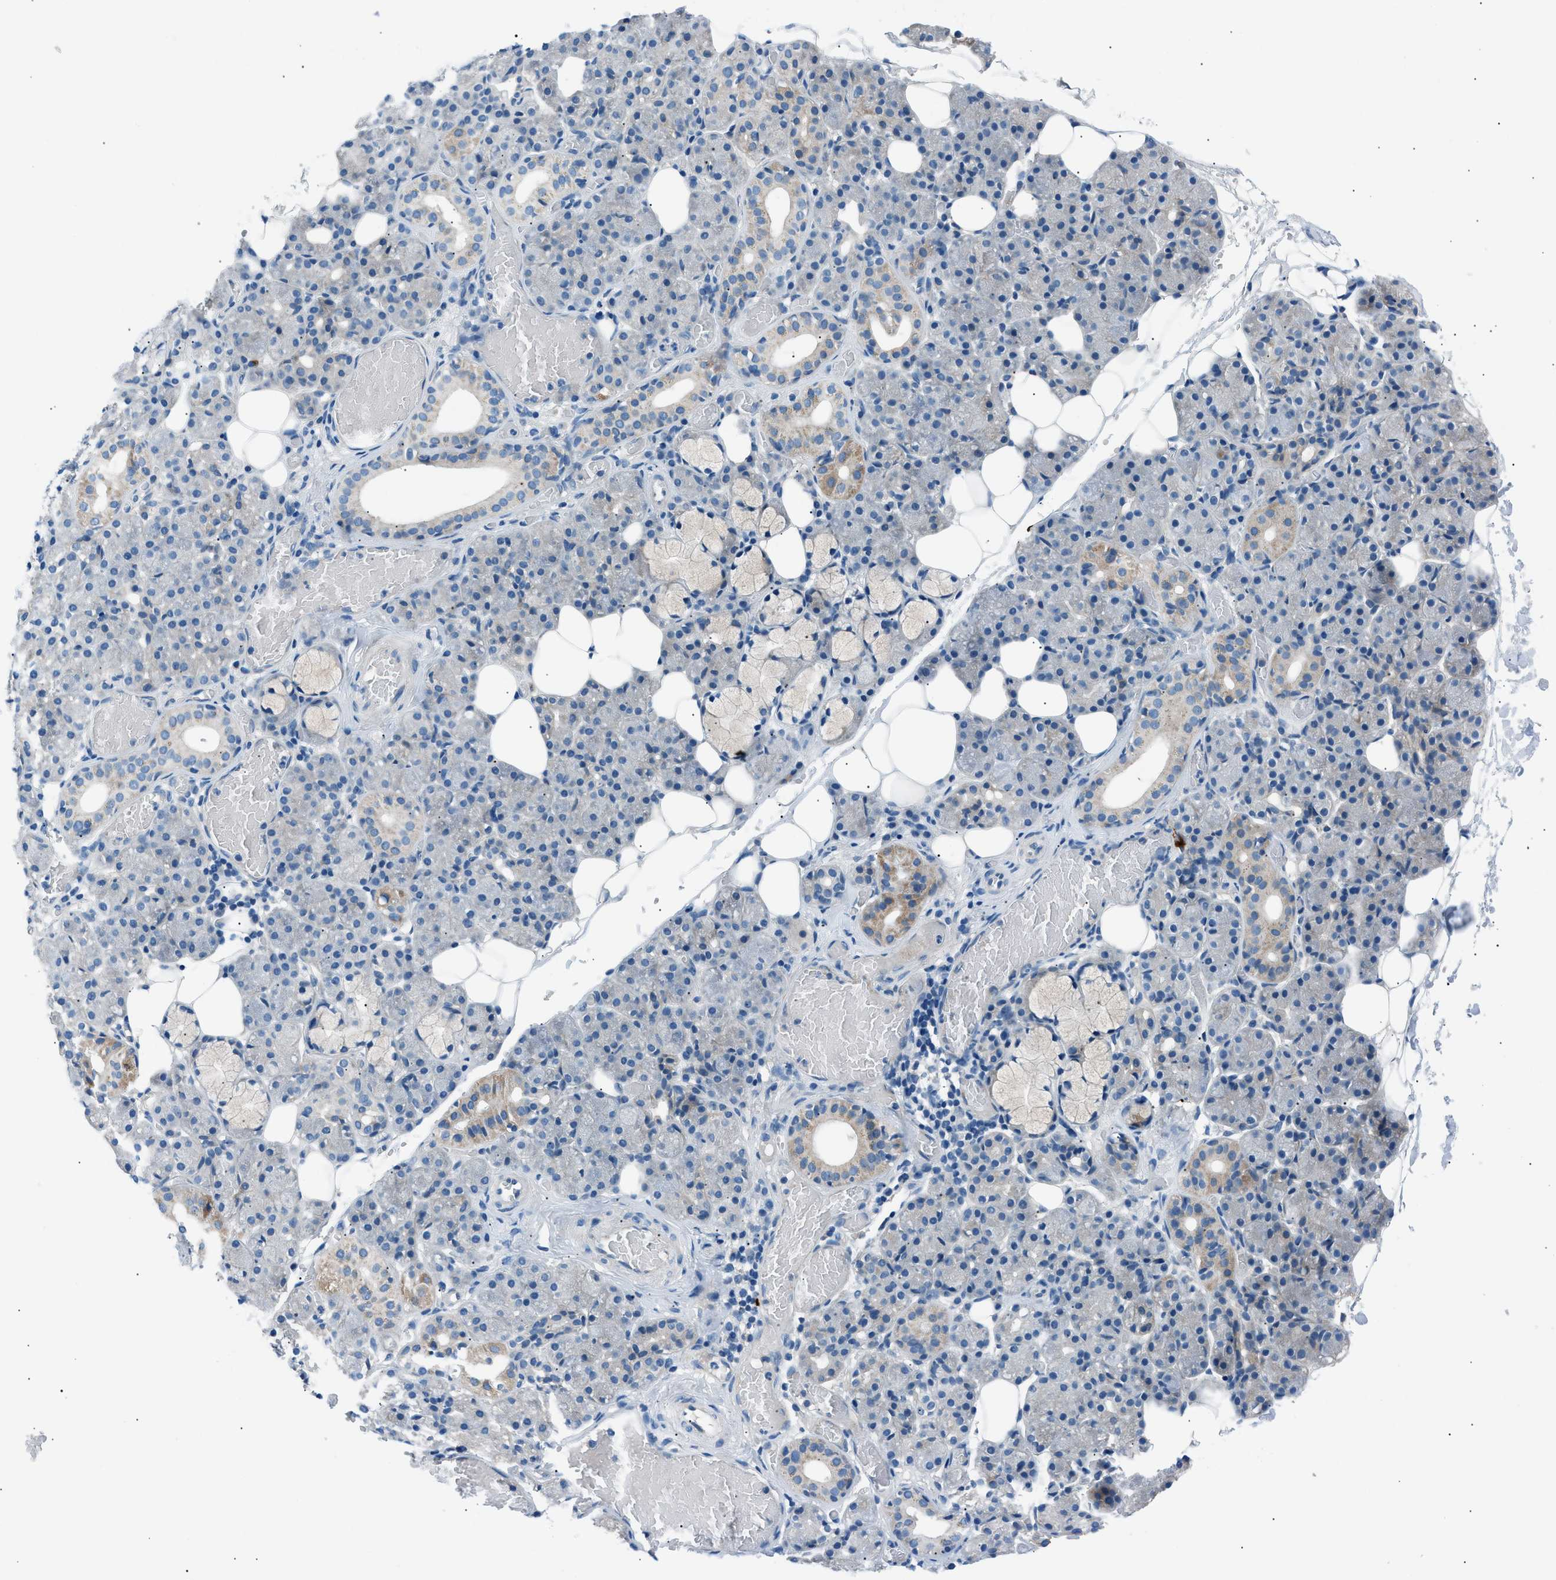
{"staining": {"intensity": "strong", "quantity": "<25%", "location": "cytoplasmic/membranous"}, "tissue": "salivary gland", "cell_type": "Glandular cells", "image_type": "normal", "snomed": [{"axis": "morphology", "description": "Normal tissue, NOS"}, {"axis": "topography", "description": "Salivary gland"}], "caption": "Immunohistochemical staining of normal human salivary gland displays <25% levels of strong cytoplasmic/membranous protein expression in about <25% of glandular cells. (DAB (3,3'-diaminobenzidine) IHC, brown staining for protein, blue staining for nuclei).", "gene": "LRRC37B", "patient": {"sex": "male", "age": 63}}